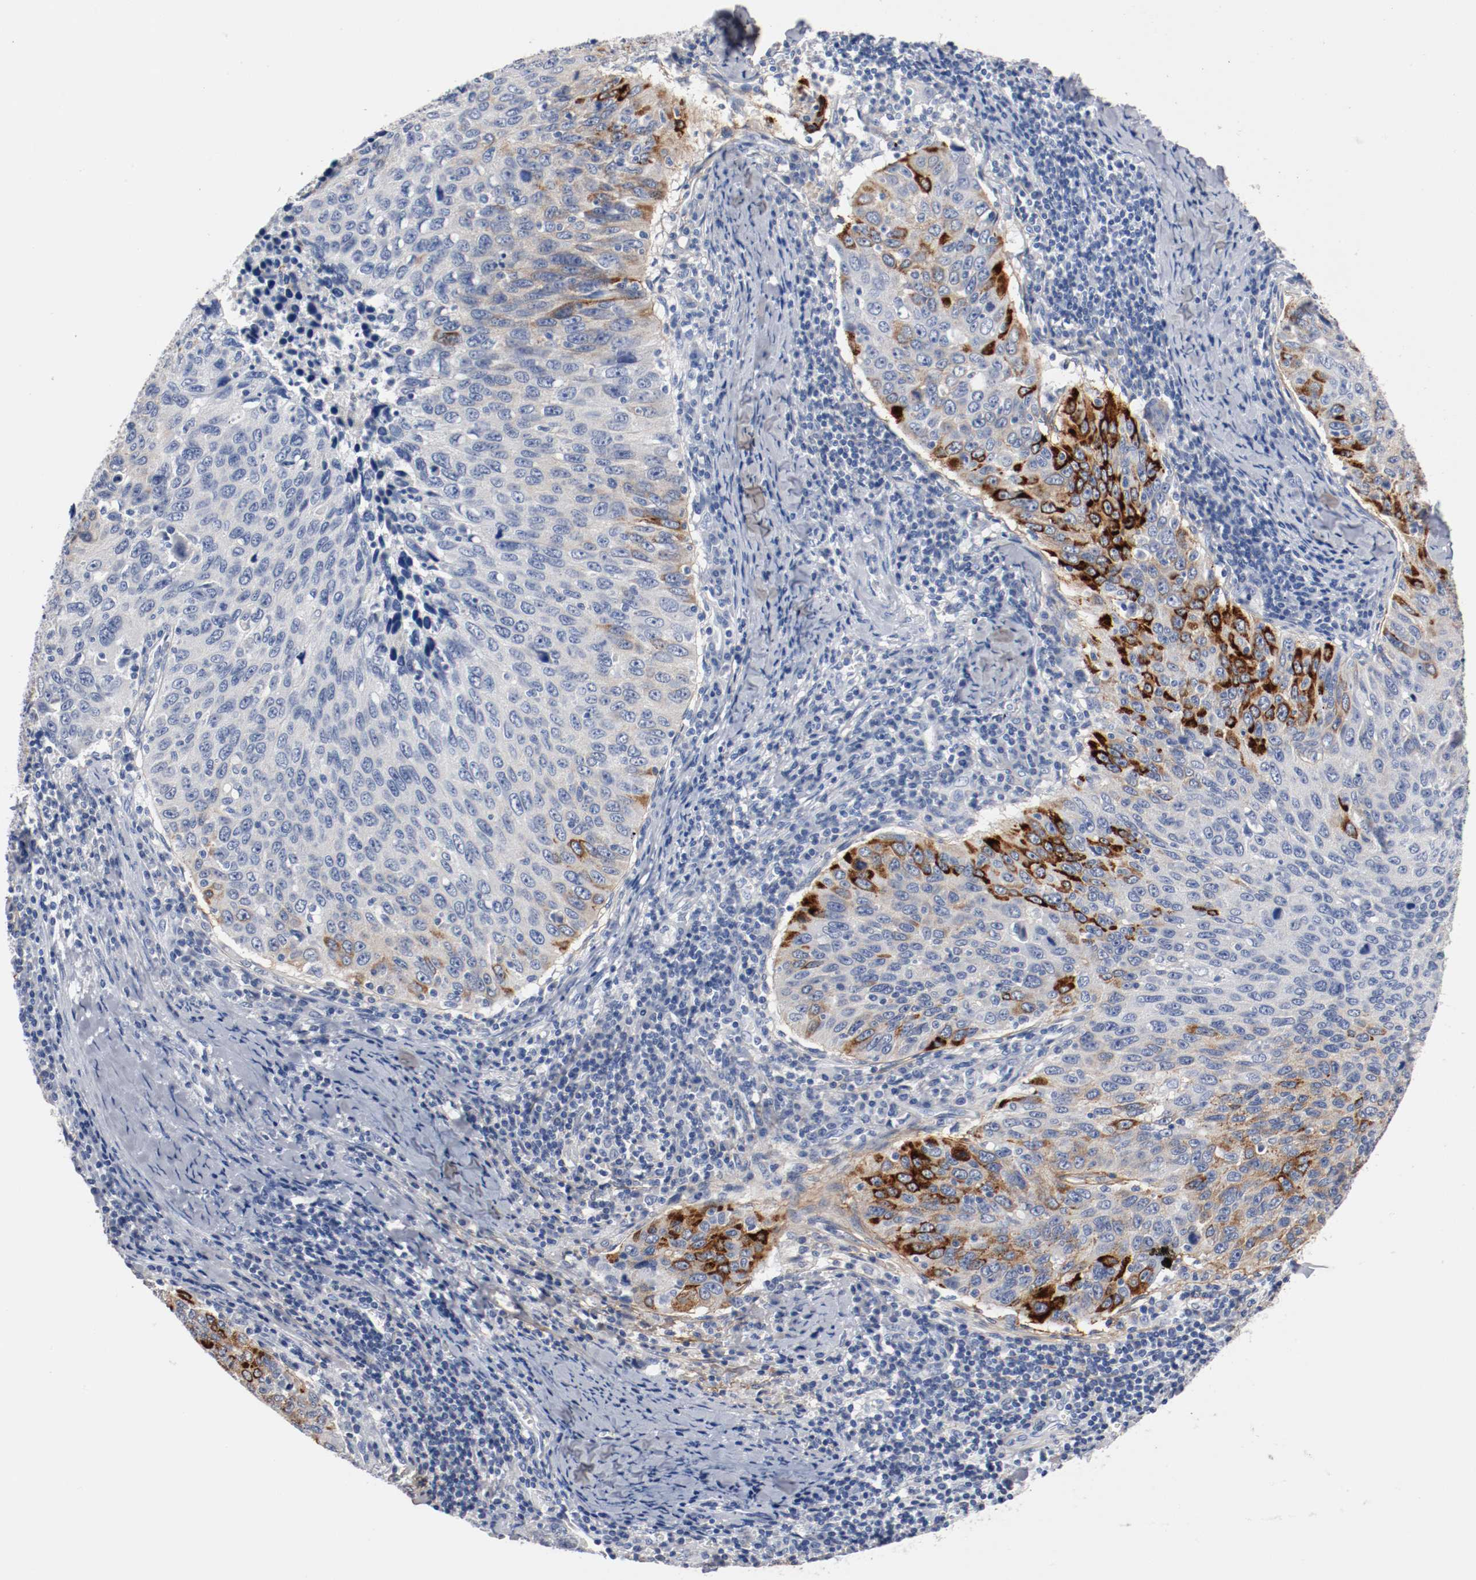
{"staining": {"intensity": "strong", "quantity": "<25%", "location": "cytoplasmic/membranous"}, "tissue": "cervical cancer", "cell_type": "Tumor cells", "image_type": "cancer", "snomed": [{"axis": "morphology", "description": "Squamous cell carcinoma, NOS"}, {"axis": "topography", "description": "Cervix"}], "caption": "This image shows cervical cancer stained with IHC to label a protein in brown. The cytoplasmic/membranous of tumor cells show strong positivity for the protein. Nuclei are counter-stained blue.", "gene": "TNC", "patient": {"sex": "female", "age": 53}}